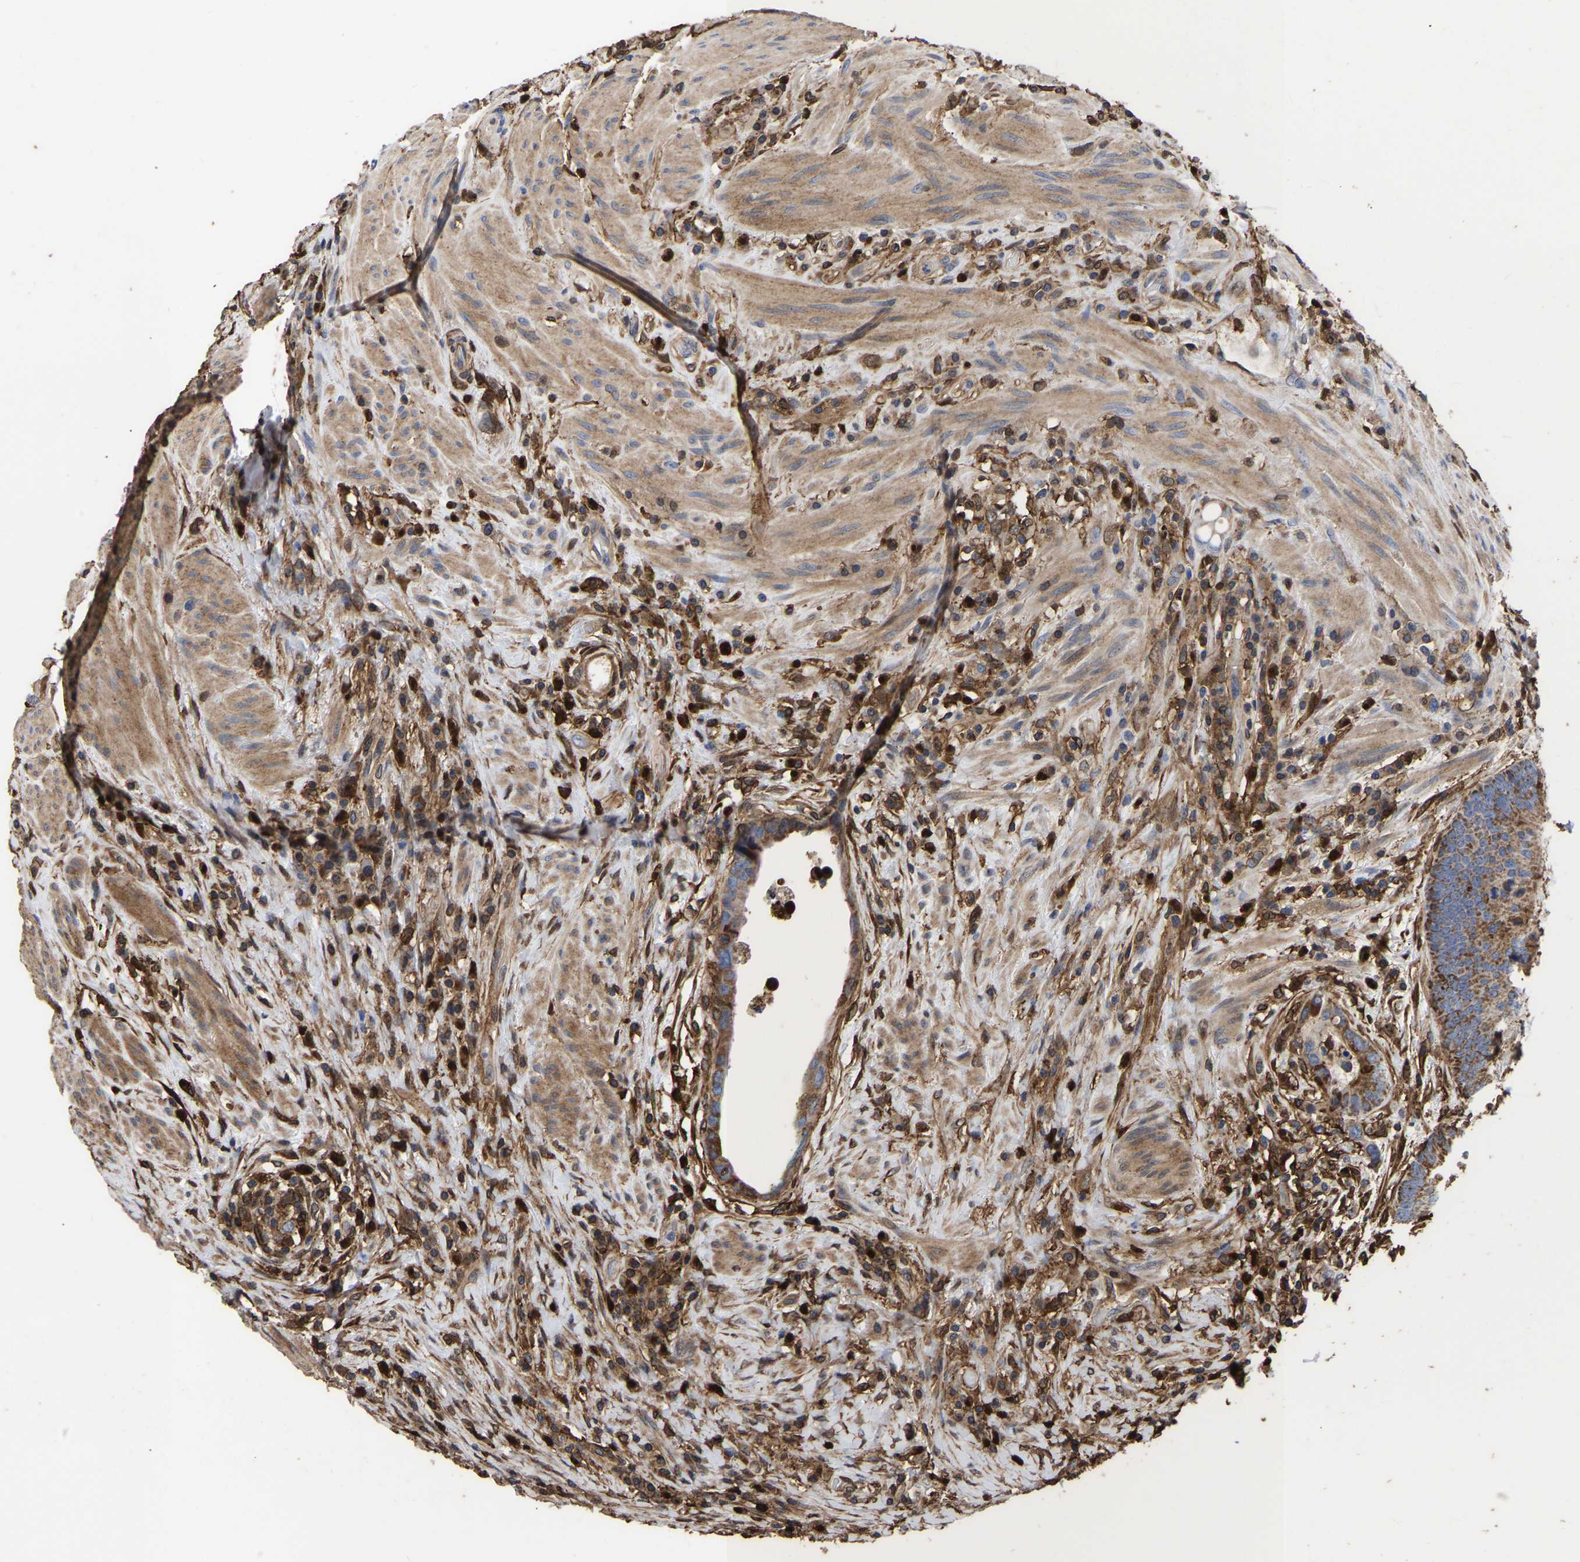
{"staining": {"intensity": "moderate", "quantity": "25%-75%", "location": "cytoplasmic/membranous"}, "tissue": "colorectal cancer", "cell_type": "Tumor cells", "image_type": "cancer", "snomed": [{"axis": "morphology", "description": "Adenocarcinoma, NOS"}, {"axis": "topography", "description": "Rectum"}], "caption": "Immunohistochemical staining of colorectal adenocarcinoma demonstrates moderate cytoplasmic/membranous protein positivity in approximately 25%-75% of tumor cells.", "gene": "LIF", "patient": {"sex": "female", "age": 89}}